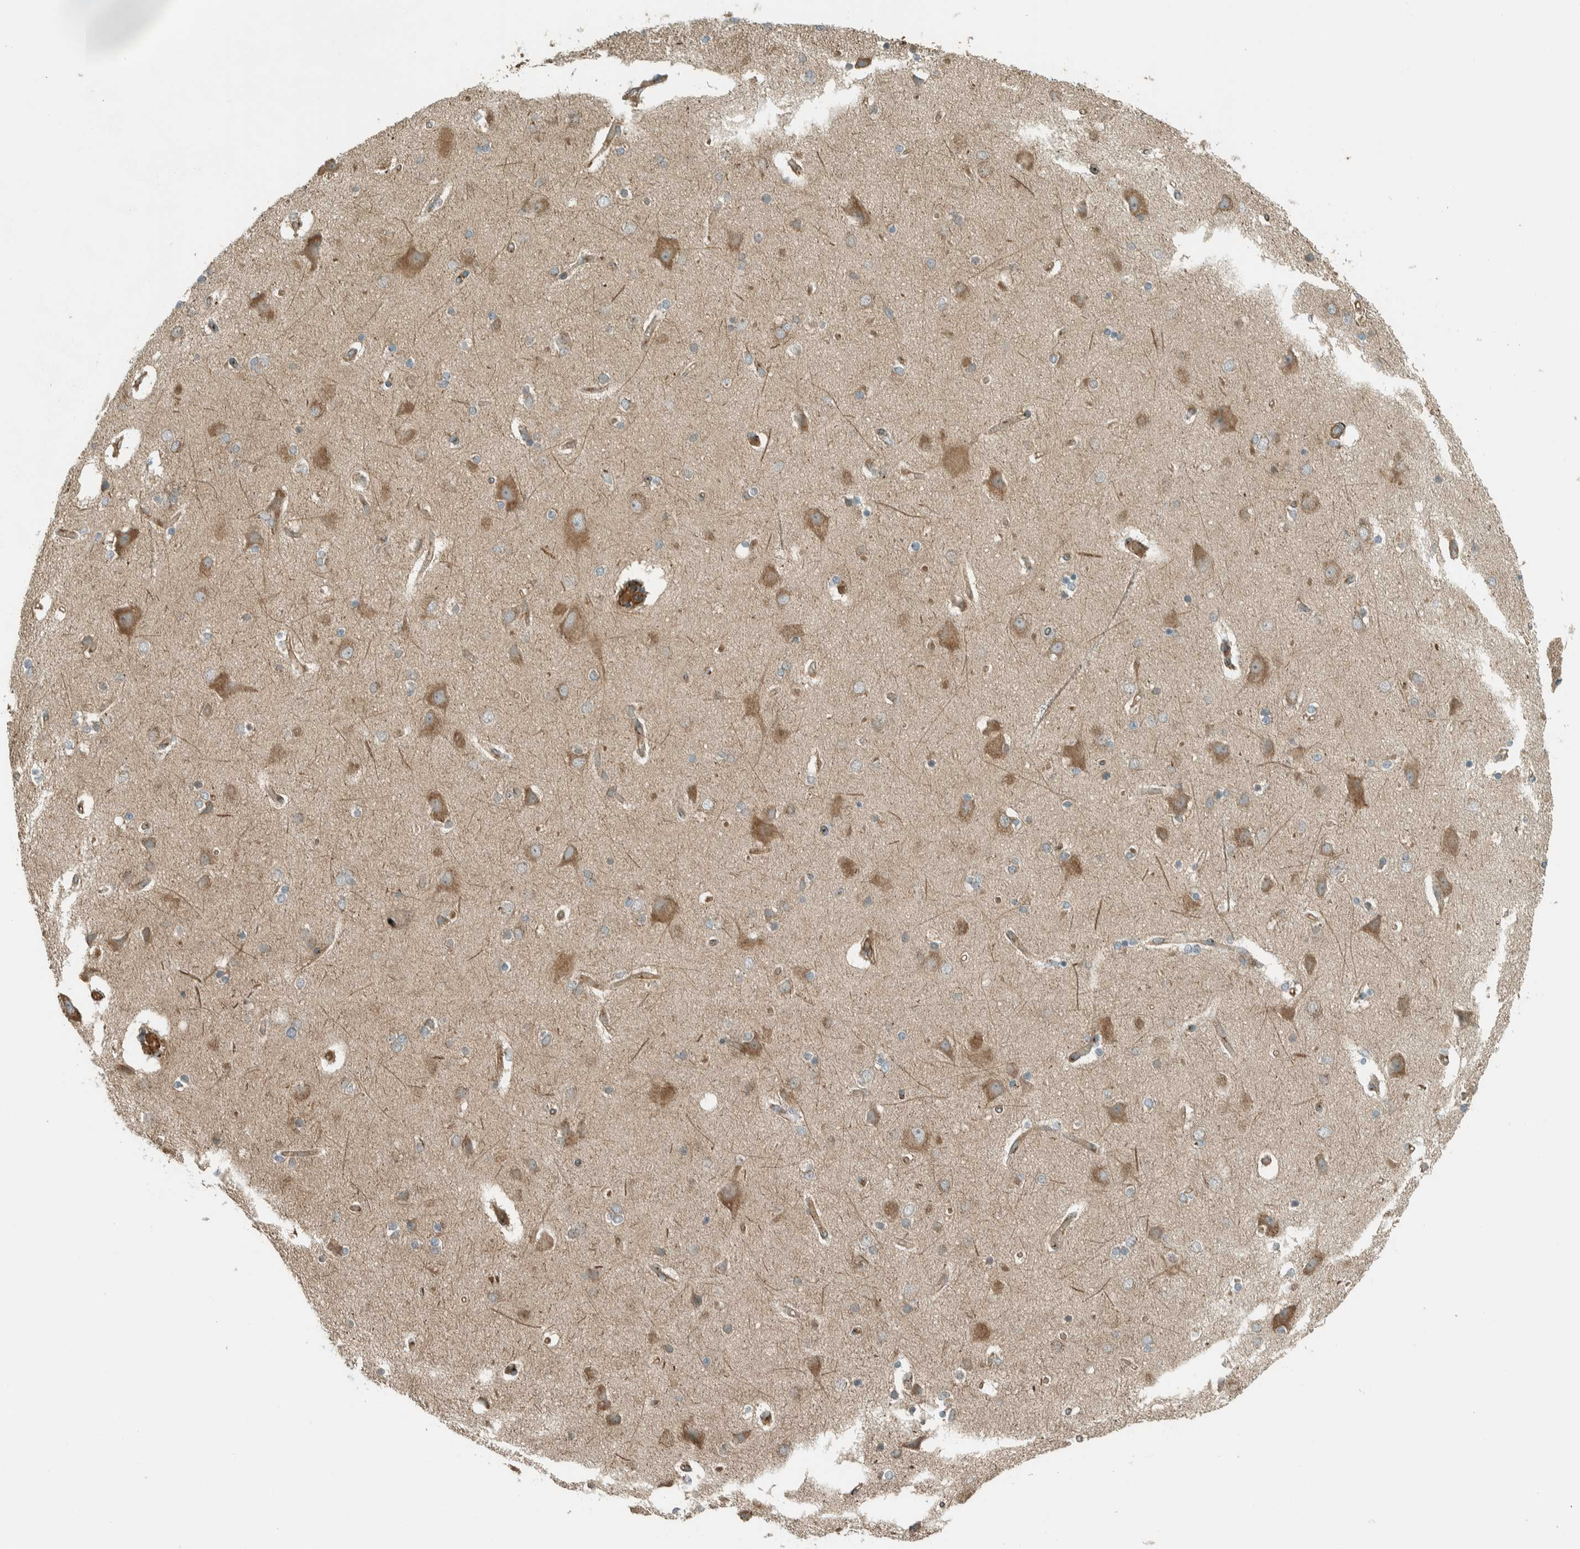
{"staining": {"intensity": "weak", "quantity": "25%-75%", "location": "cytoplasmic/membranous"}, "tissue": "cerebral cortex", "cell_type": "Endothelial cells", "image_type": "normal", "snomed": [{"axis": "morphology", "description": "Normal tissue, NOS"}, {"axis": "topography", "description": "Cerebral cortex"}], "caption": "A brown stain shows weak cytoplasmic/membranous expression of a protein in endothelial cells of normal cerebral cortex. Nuclei are stained in blue.", "gene": "EXOC7", "patient": {"sex": "female", "age": 54}}